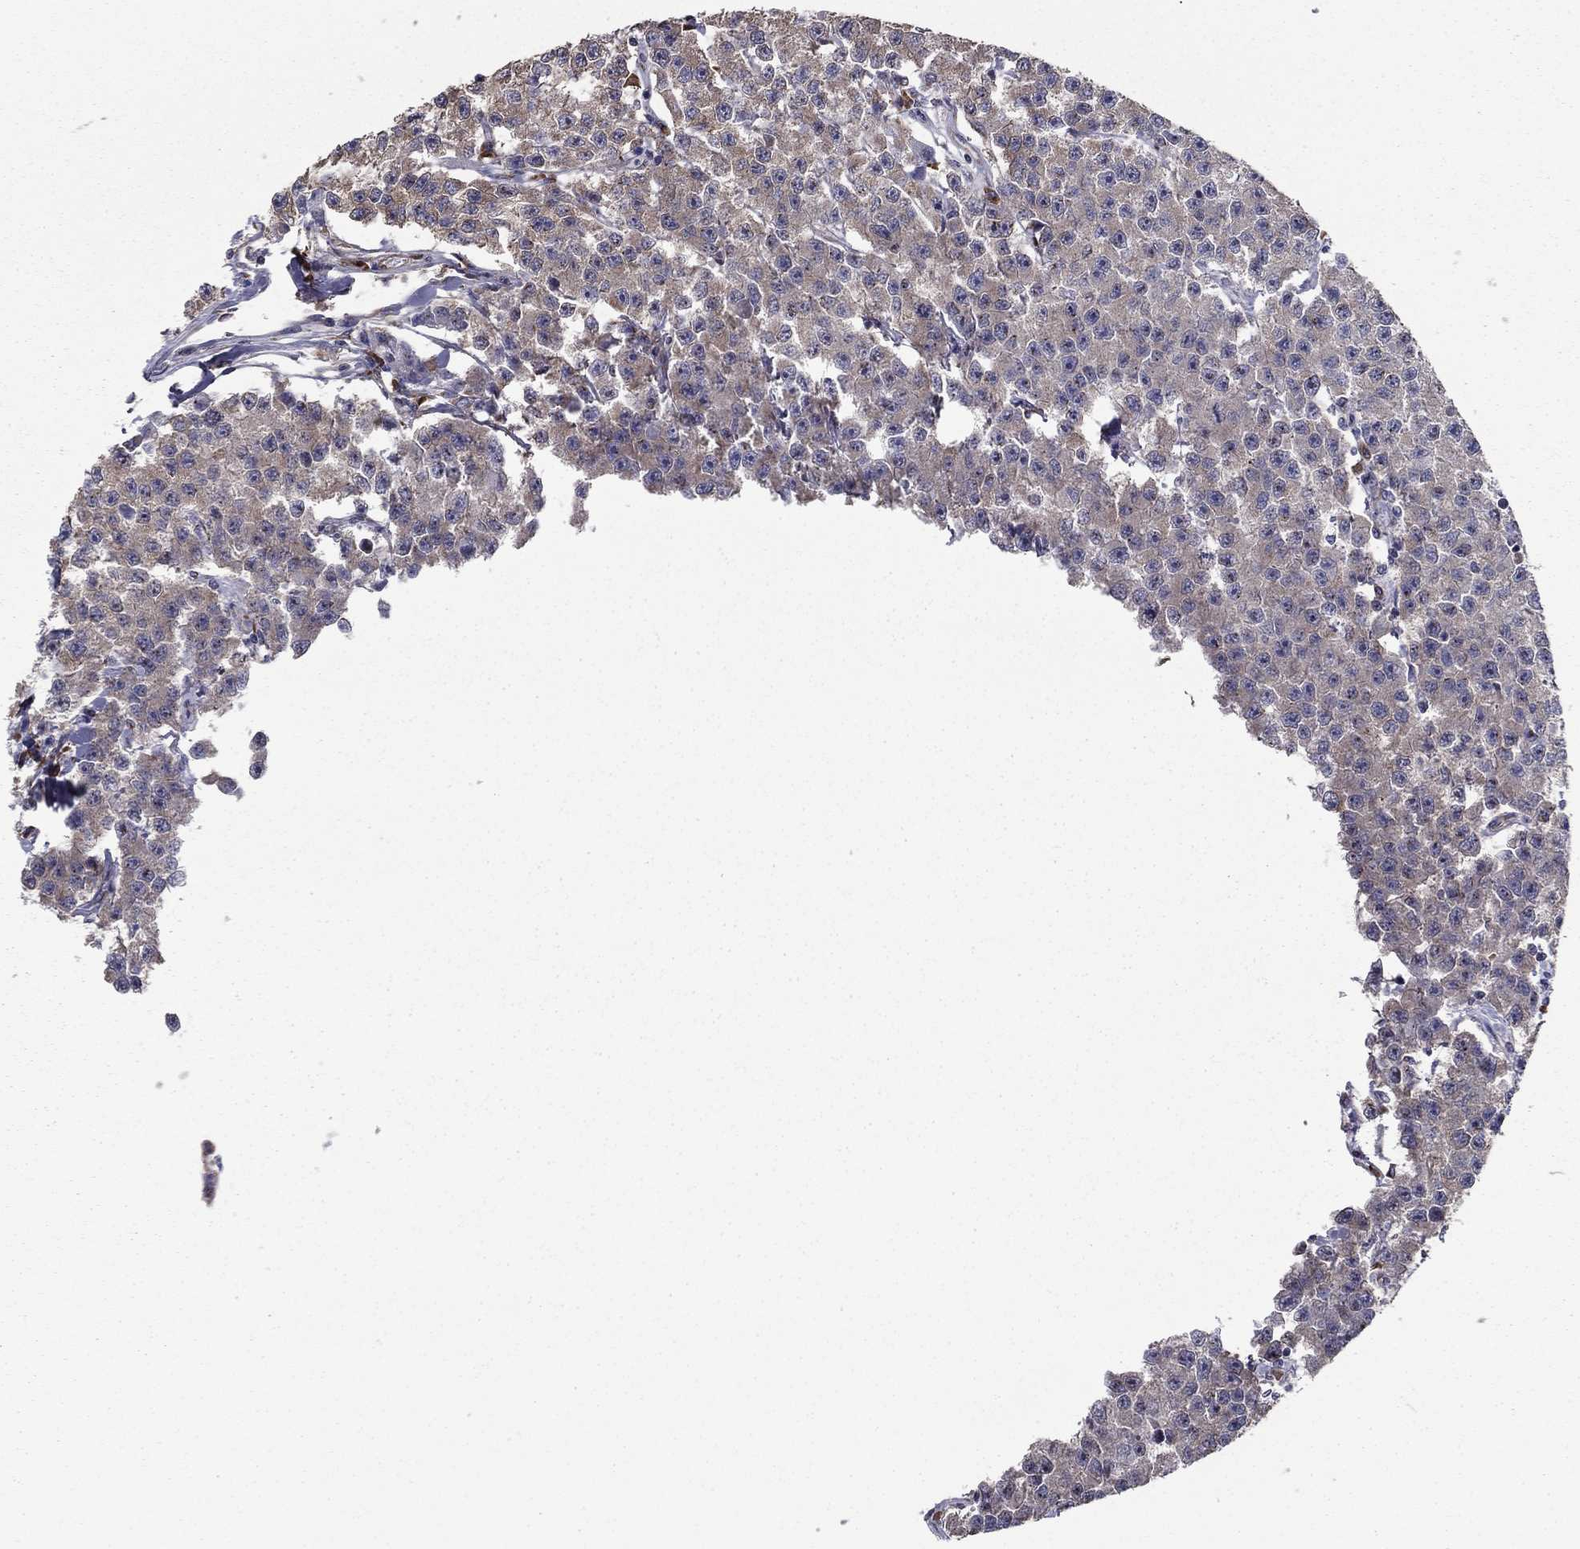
{"staining": {"intensity": "weak", "quantity": "<25%", "location": "cytoplasmic/membranous"}, "tissue": "testis cancer", "cell_type": "Tumor cells", "image_type": "cancer", "snomed": [{"axis": "morphology", "description": "Seminoma, NOS"}, {"axis": "topography", "description": "Testis"}], "caption": "This is a photomicrograph of immunohistochemistry (IHC) staining of testis cancer (seminoma), which shows no expression in tumor cells. (DAB (3,3'-diaminobenzidine) immunohistochemistry (IHC), high magnification).", "gene": "NKIRAS1", "patient": {"sex": "male", "age": 59}}